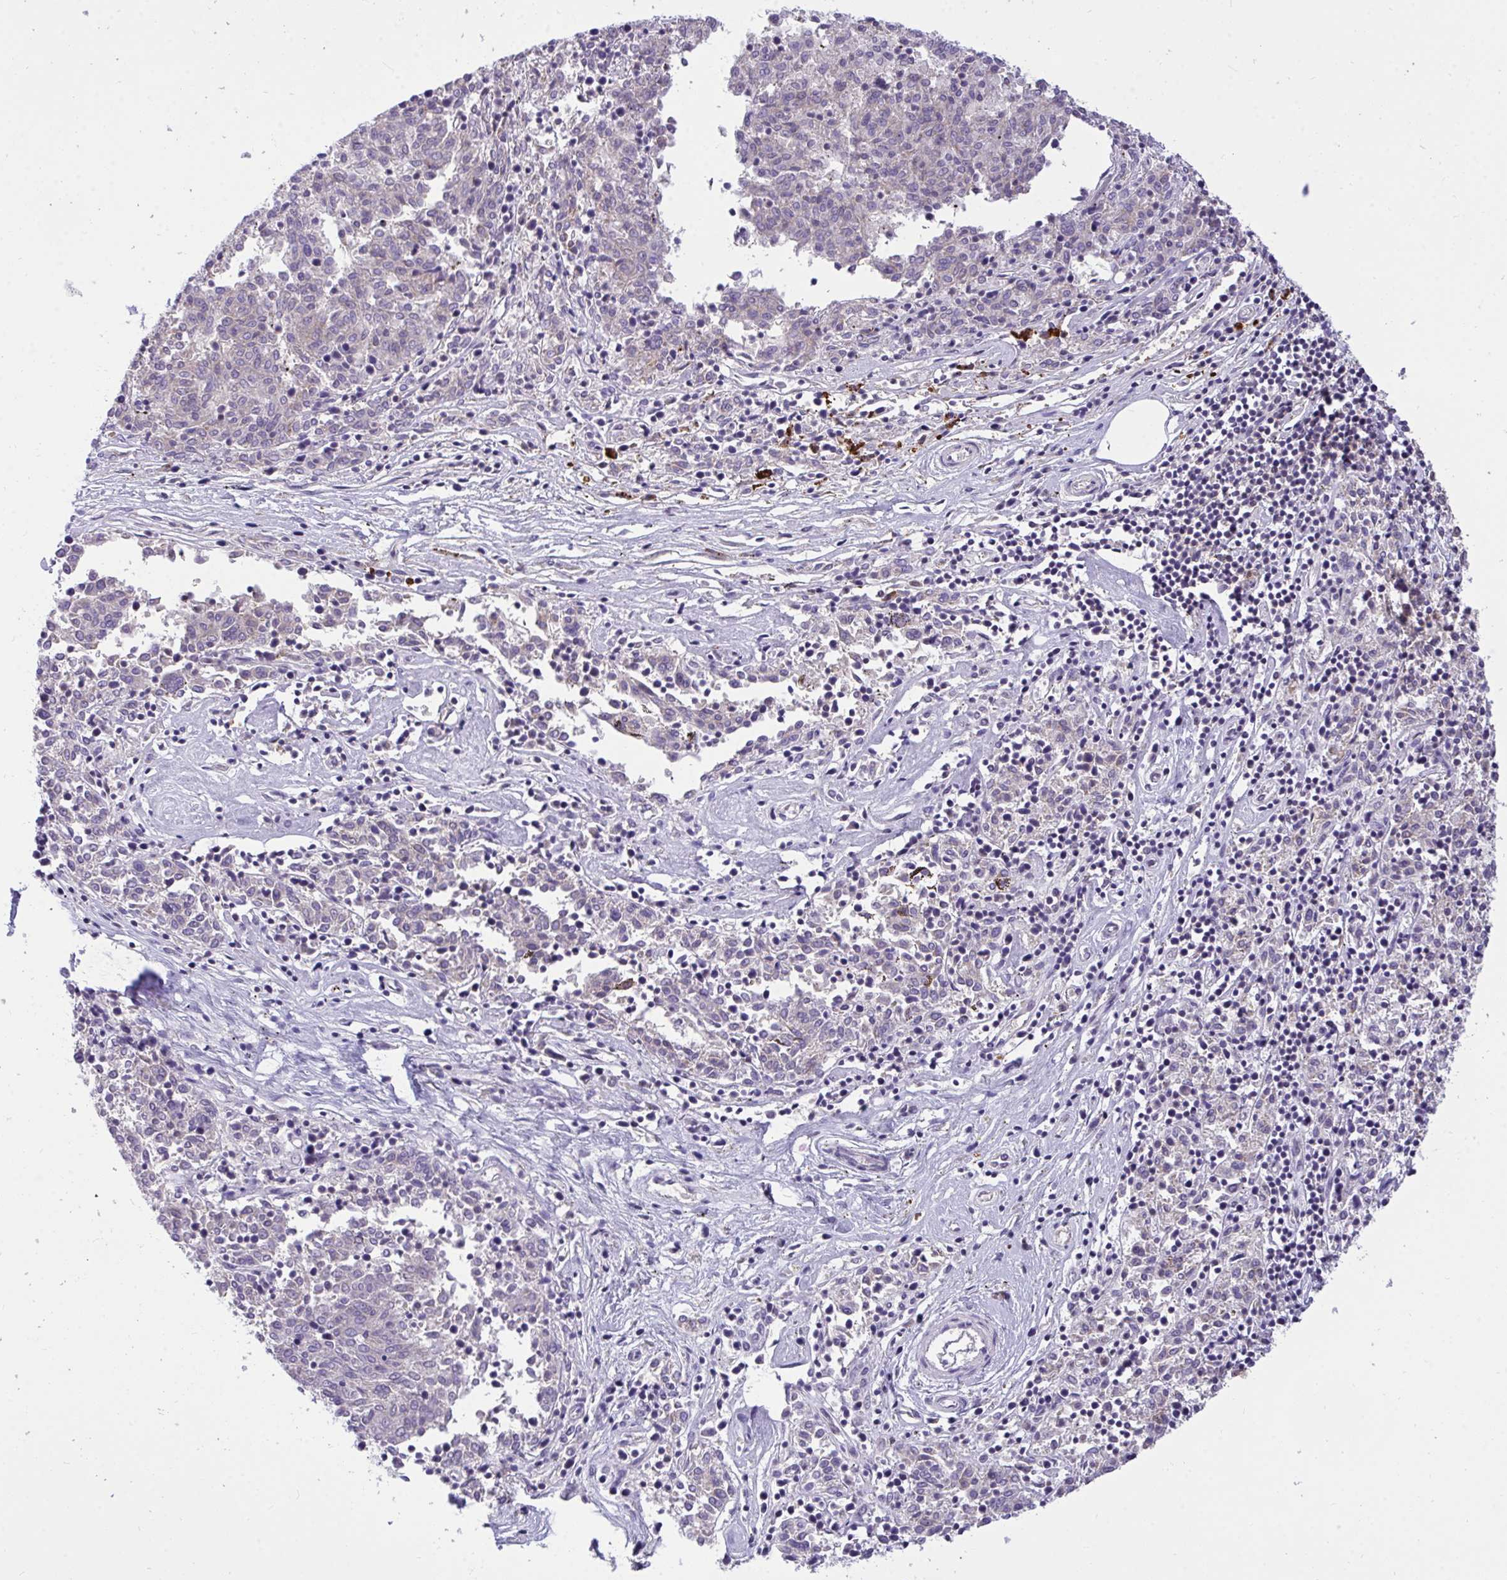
{"staining": {"intensity": "negative", "quantity": "none", "location": "none"}, "tissue": "melanoma", "cell_type": "Tumor cells", "image_type": "cancer", "snomed": [{"axis": "morphology", "description": "Malignant melanoma, NOS"}, {"axis": "topography", "description": "Skin"}], "caption": "Tumor cells are negative for protein expression in human malignant melanoma.", "gene": "PPP1CA", "patient": {"sex": "female", "age": 72}}